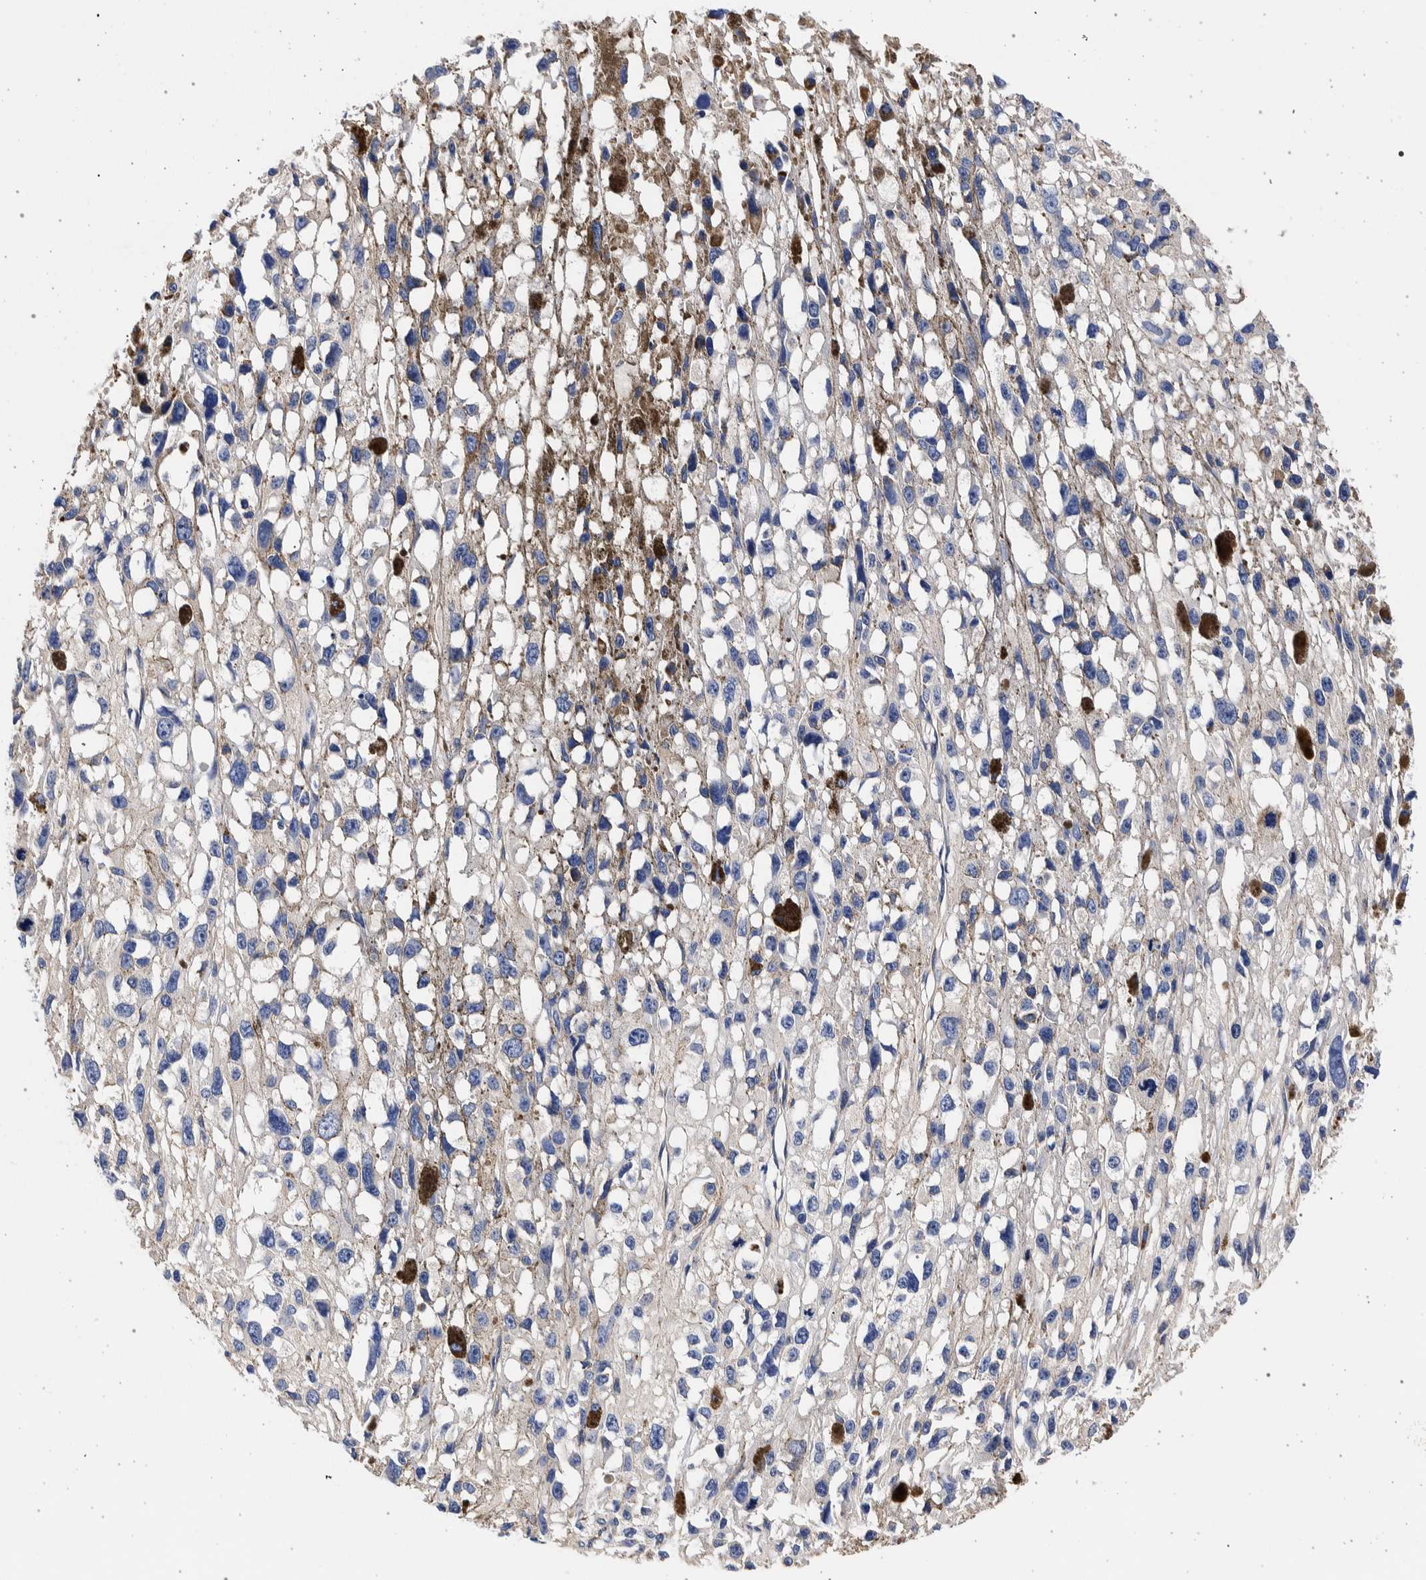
{"staining": {"intensity": "negative", "quantity": "none", "location": "none"}, "tissue": "melanoma", "cell_type": "Tumor cells", "image_type": "cancer", "snomed": [{"axis": "morphology", "description": "Malignant melanoma, Metastatic site"}, {"axis": "topography", "description": "Lymph node"}], "caption": "This is an immunohistochemistry (IHC) image of melanoma. There is no expression in tumor cells.", "gene": "NIBAN2", "patient": {"sex": "male", "age": 59}}